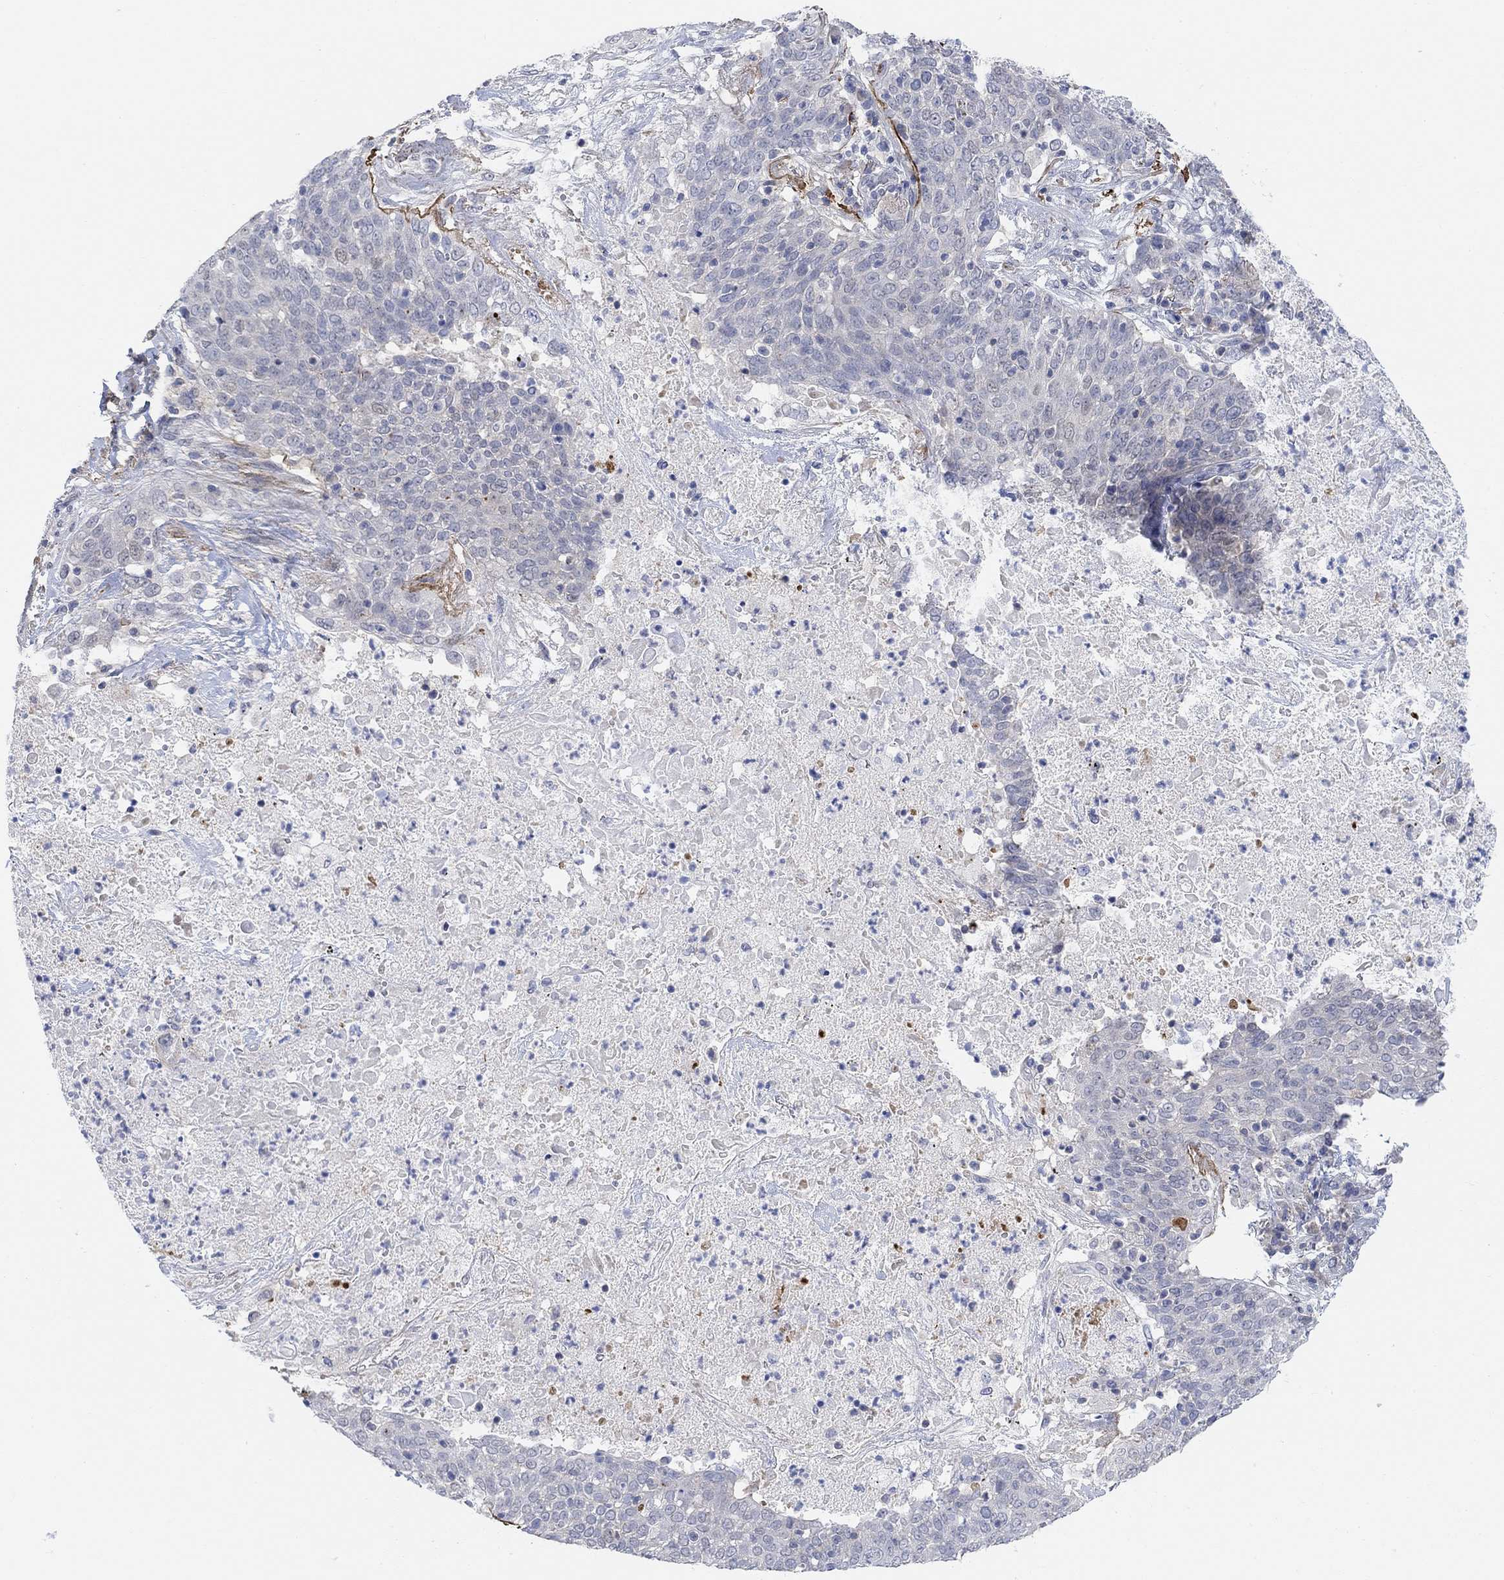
{"staining": {"intensity": "negative", "quantity": "none", "location": "none"}, "tissue": "lung cancer", "cell_type": "Tumor cells", "image_type": "cancer", "snomed": [{"axis": "morphology", "description": "Squamous cell carcinoma, NOS"}, {"axis": "topography", "description": "Lung"}], "caption": "Immunohistochemical staining of human lung cancer (squamous cell carcinoma) exhibits no significant positivity in tumor cells.", "gene": "RIMS1", "patient": {"sex": "male", "age": 82}}